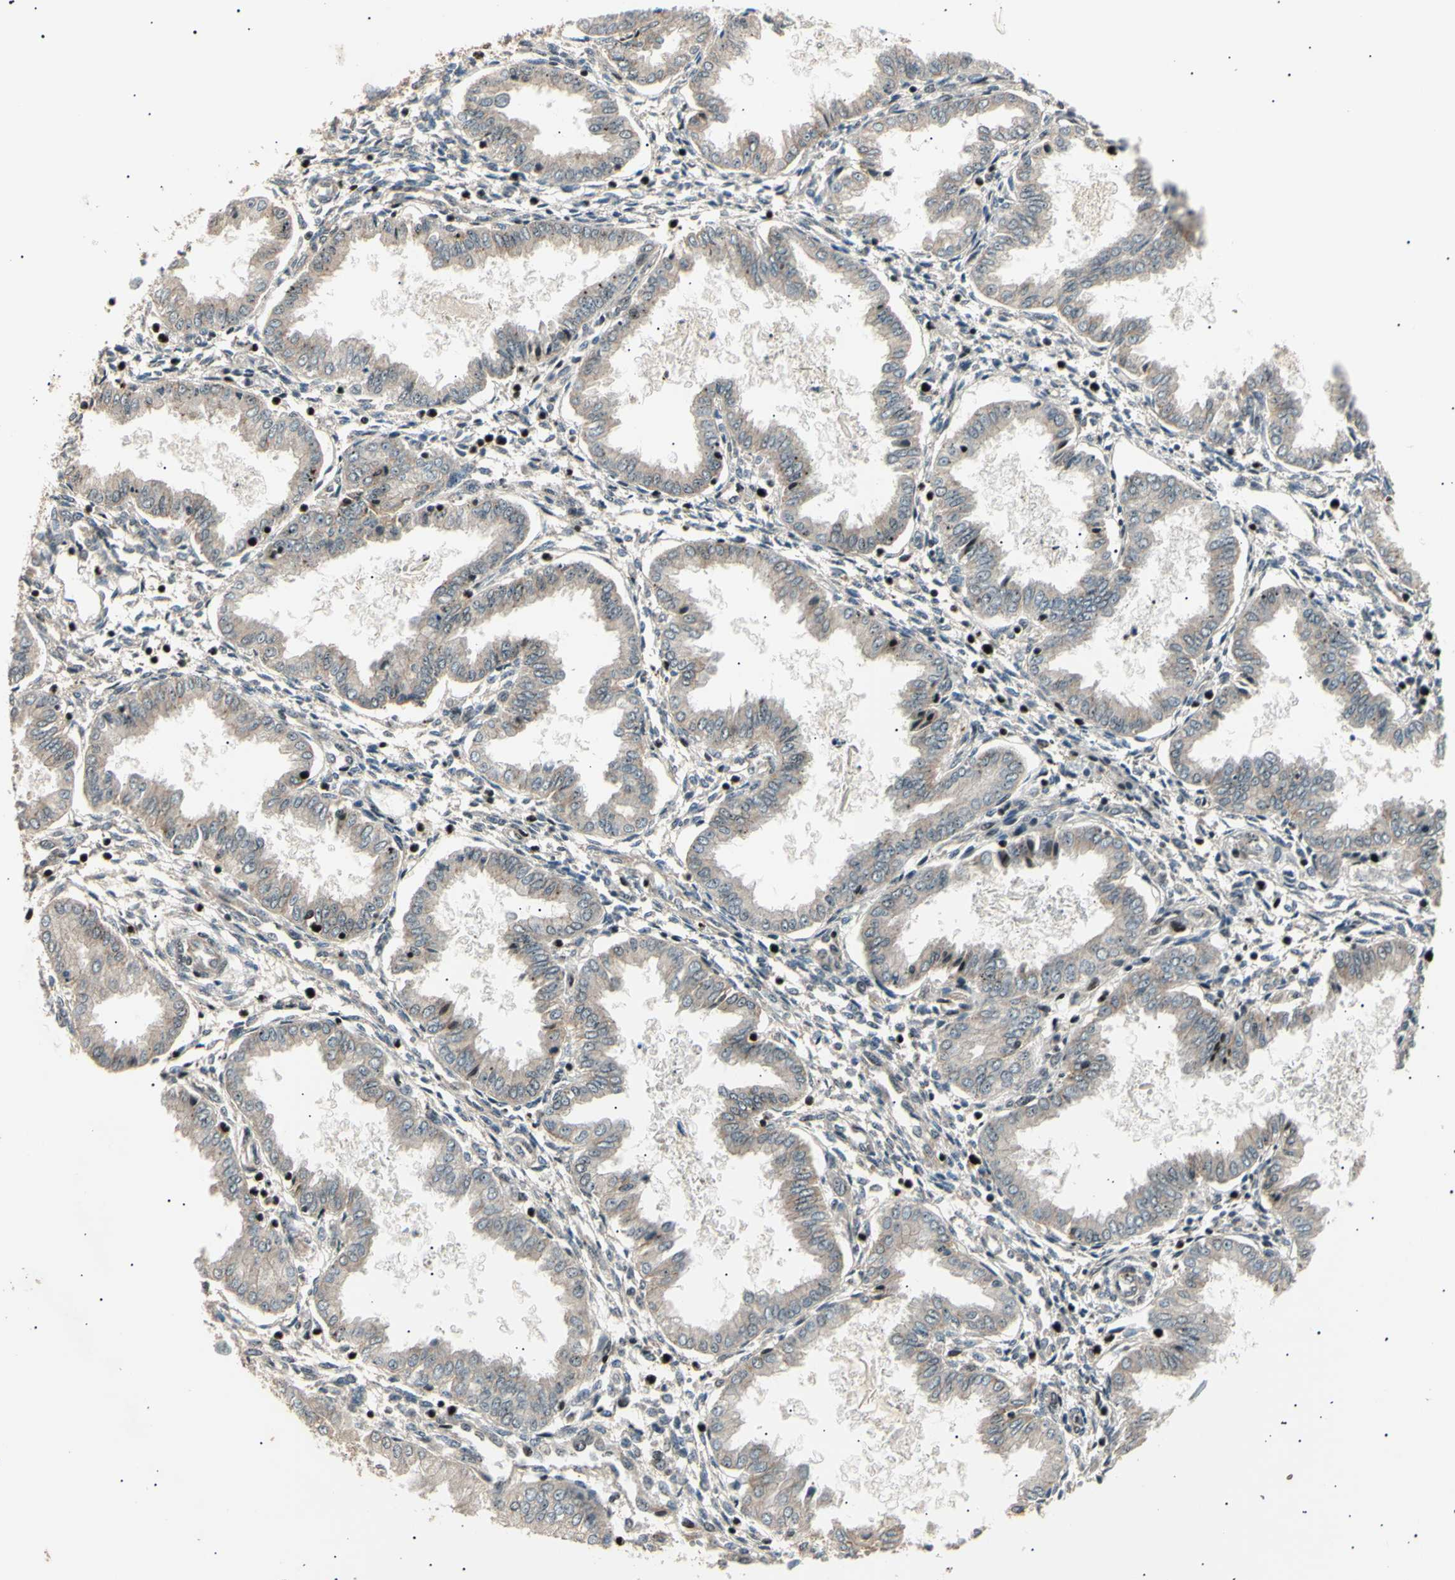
{"staining": {"intensity": "weak", "quantity": "25%-75%", "location": "cytoplasmic/membranous"}, "tissue": "endometrium", "cell_type": "Cells in endometrial stroma", "image_type": "normal", "snomed": [{"axis": "morphology", "description": "Normal tissue, NOS"}, {"axis": "topography", "description": "Endometrium"}], "caption": "Protein expression analysis of normal endometrium demonstrates weak cytoplasmic/membranous positivity in about 25%-75% of cells in endometrial stroma. Using DAB (brown) and hematoxylin (blue) stains, captured at high magnification using brightfield microscopy.", "gene": "NUAK2", "patient": {"sex": "female", "age": 33}}